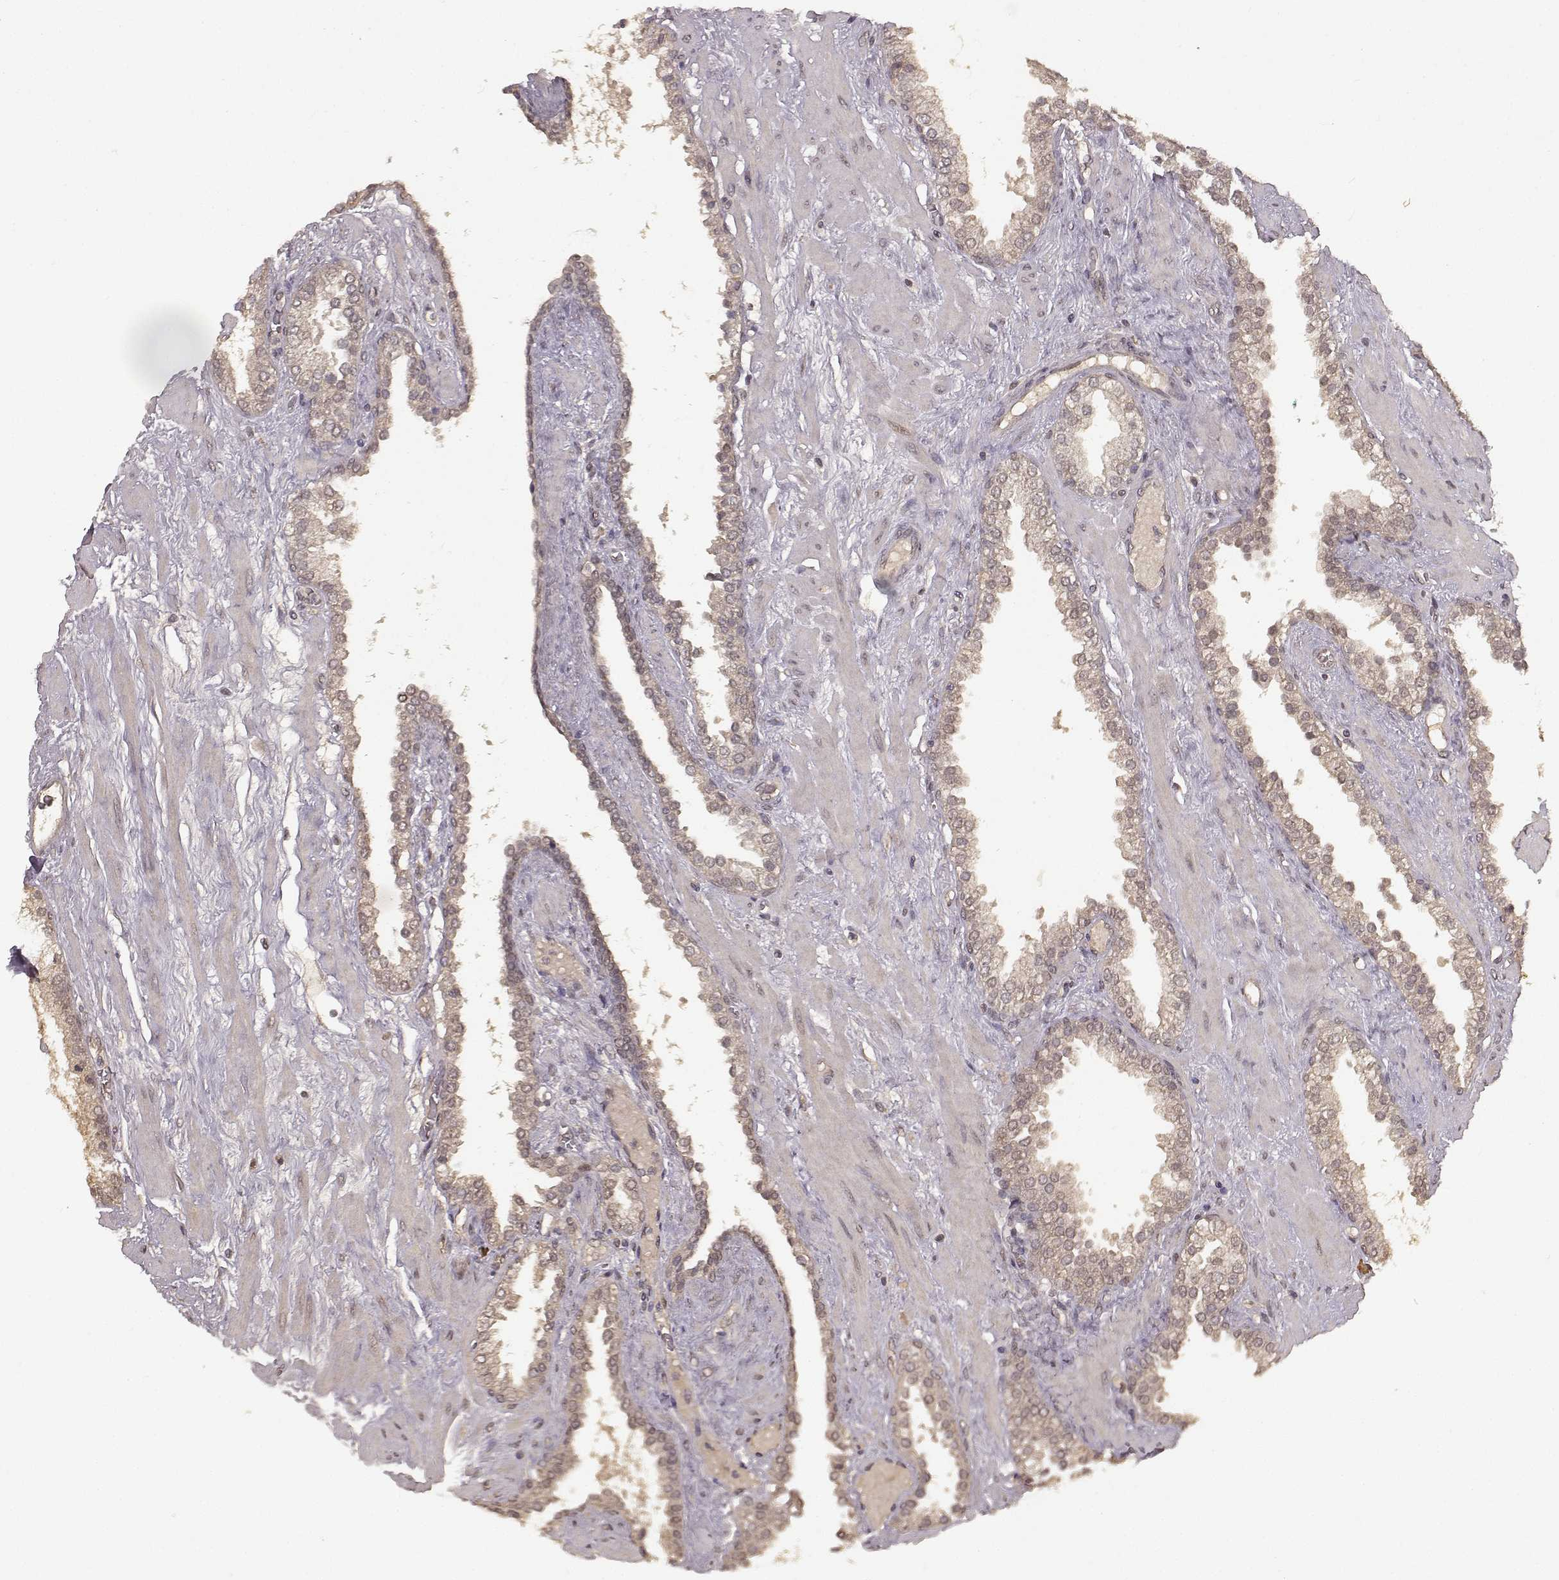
{"staining": {"intensity": "weak", "quantity": ">75%", "location": "cytoplasmic/membranous"}, "tissue": "prostate cancer", "cell_type": "Tumor cells", "image_type": "cancer", "snomed": [{"axis": "morphology", "description": "Adenocarcinoma, Low grade"}, {"axis": "topography", "description": "Prostate"}], "caption": "Prostate cancer (low-grade adenocarcinoma) was stained to show a protein in brown. There is low levels of weak cytoplasmic/membranous positivity in about >75% of tumor cells.", "gene": "NTRK2", "patient": {"sex": "male", "age": 62}}